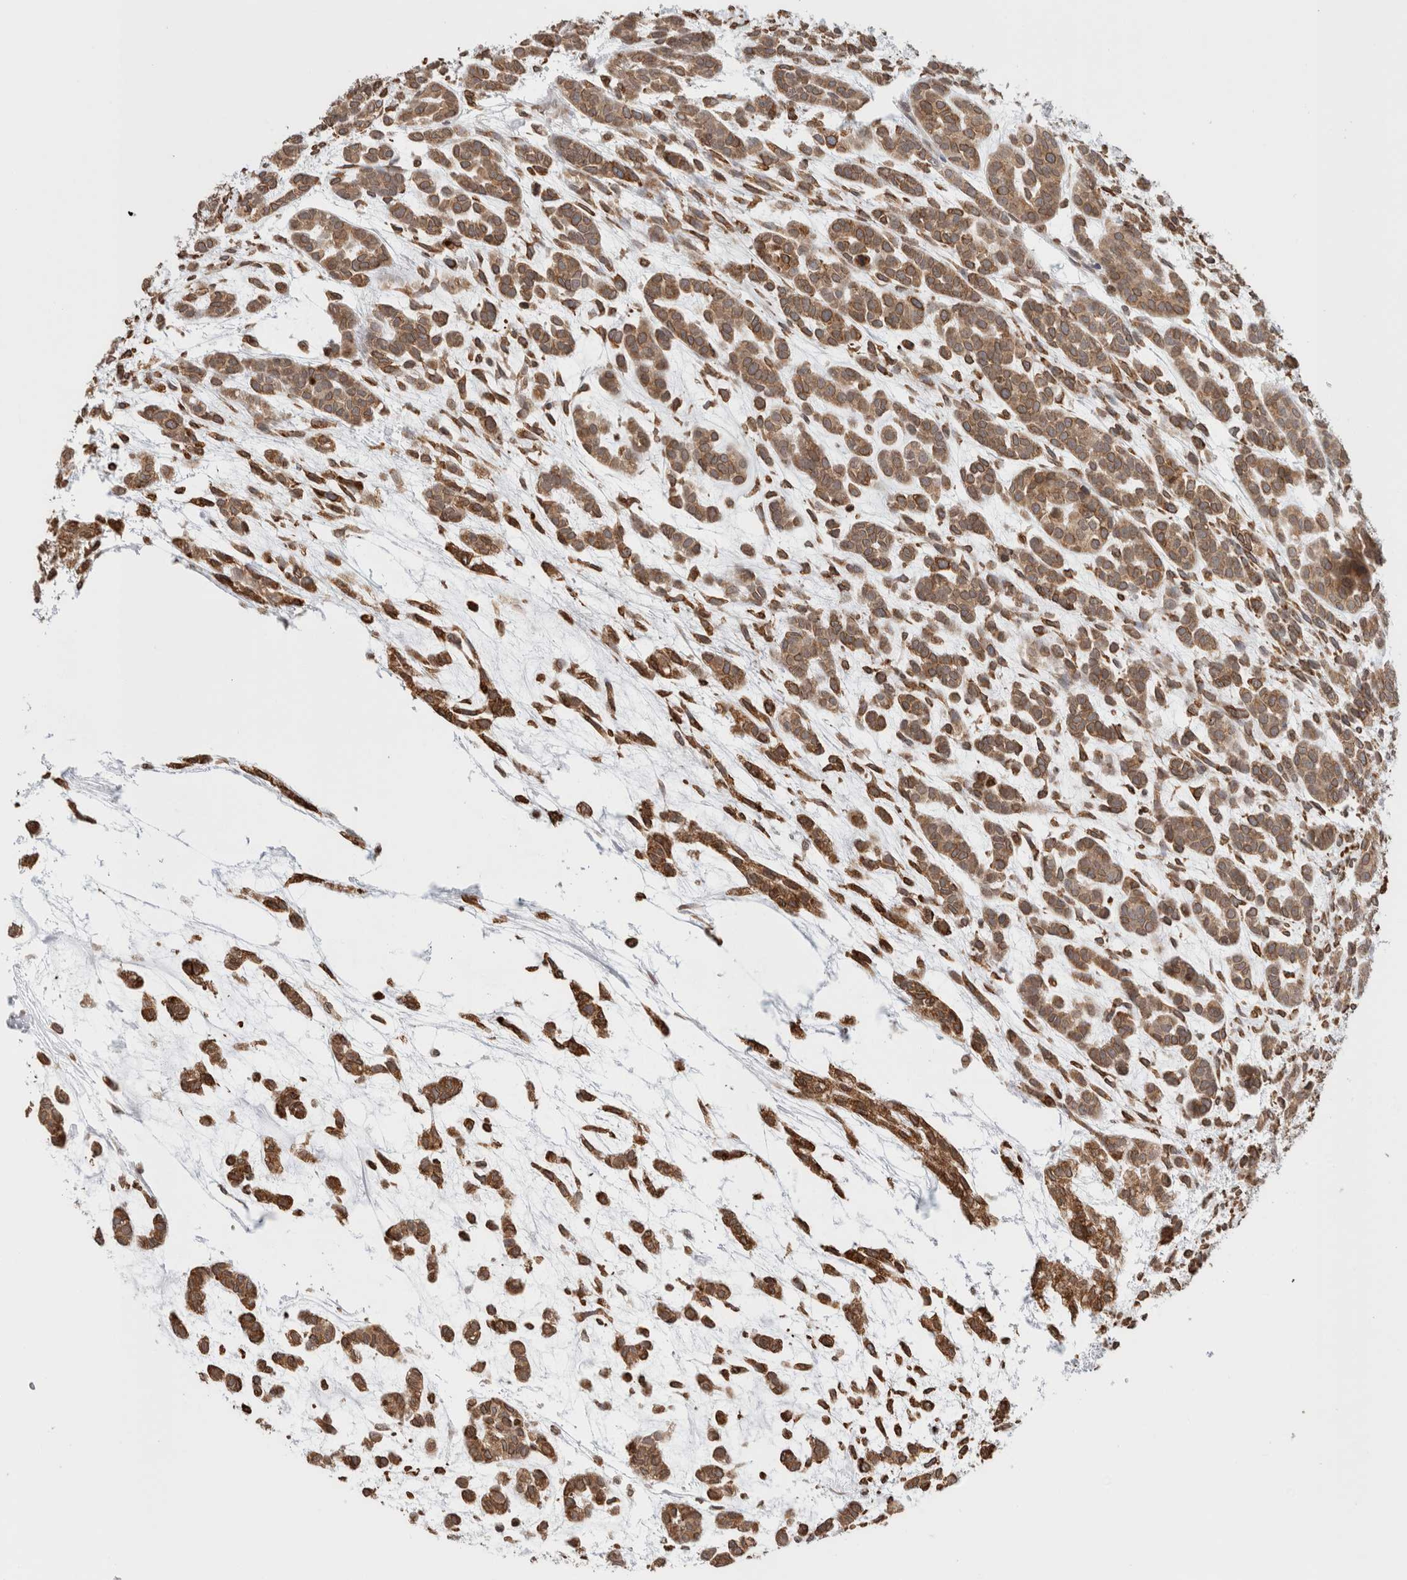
{"staining": {"intensity": "moderate", "quantity": ">75%", "location": "cytoplasmic/membranous,nuclear"}, "tissue": "head and neck cancer", "cell_type": "Tumor cells", "image_type": "cancer", "snomed": [{"axis": "morphology", "description": "Adenocarcinoma, NOS"}, {"axis": "morphology", "description": "Adenoma, NOS"}, {"axis": "topography", "description": "Head-Neck"}], "caption": "Immunohistochemical staining of adenocarcinoma (head and neck) displays medium levels of moderate cytoplasmic/membranous and nuclear expression in about >75% of tumor cells.", "gene": "RBMX2", "patient": {"sex": "female", "age": 55}}